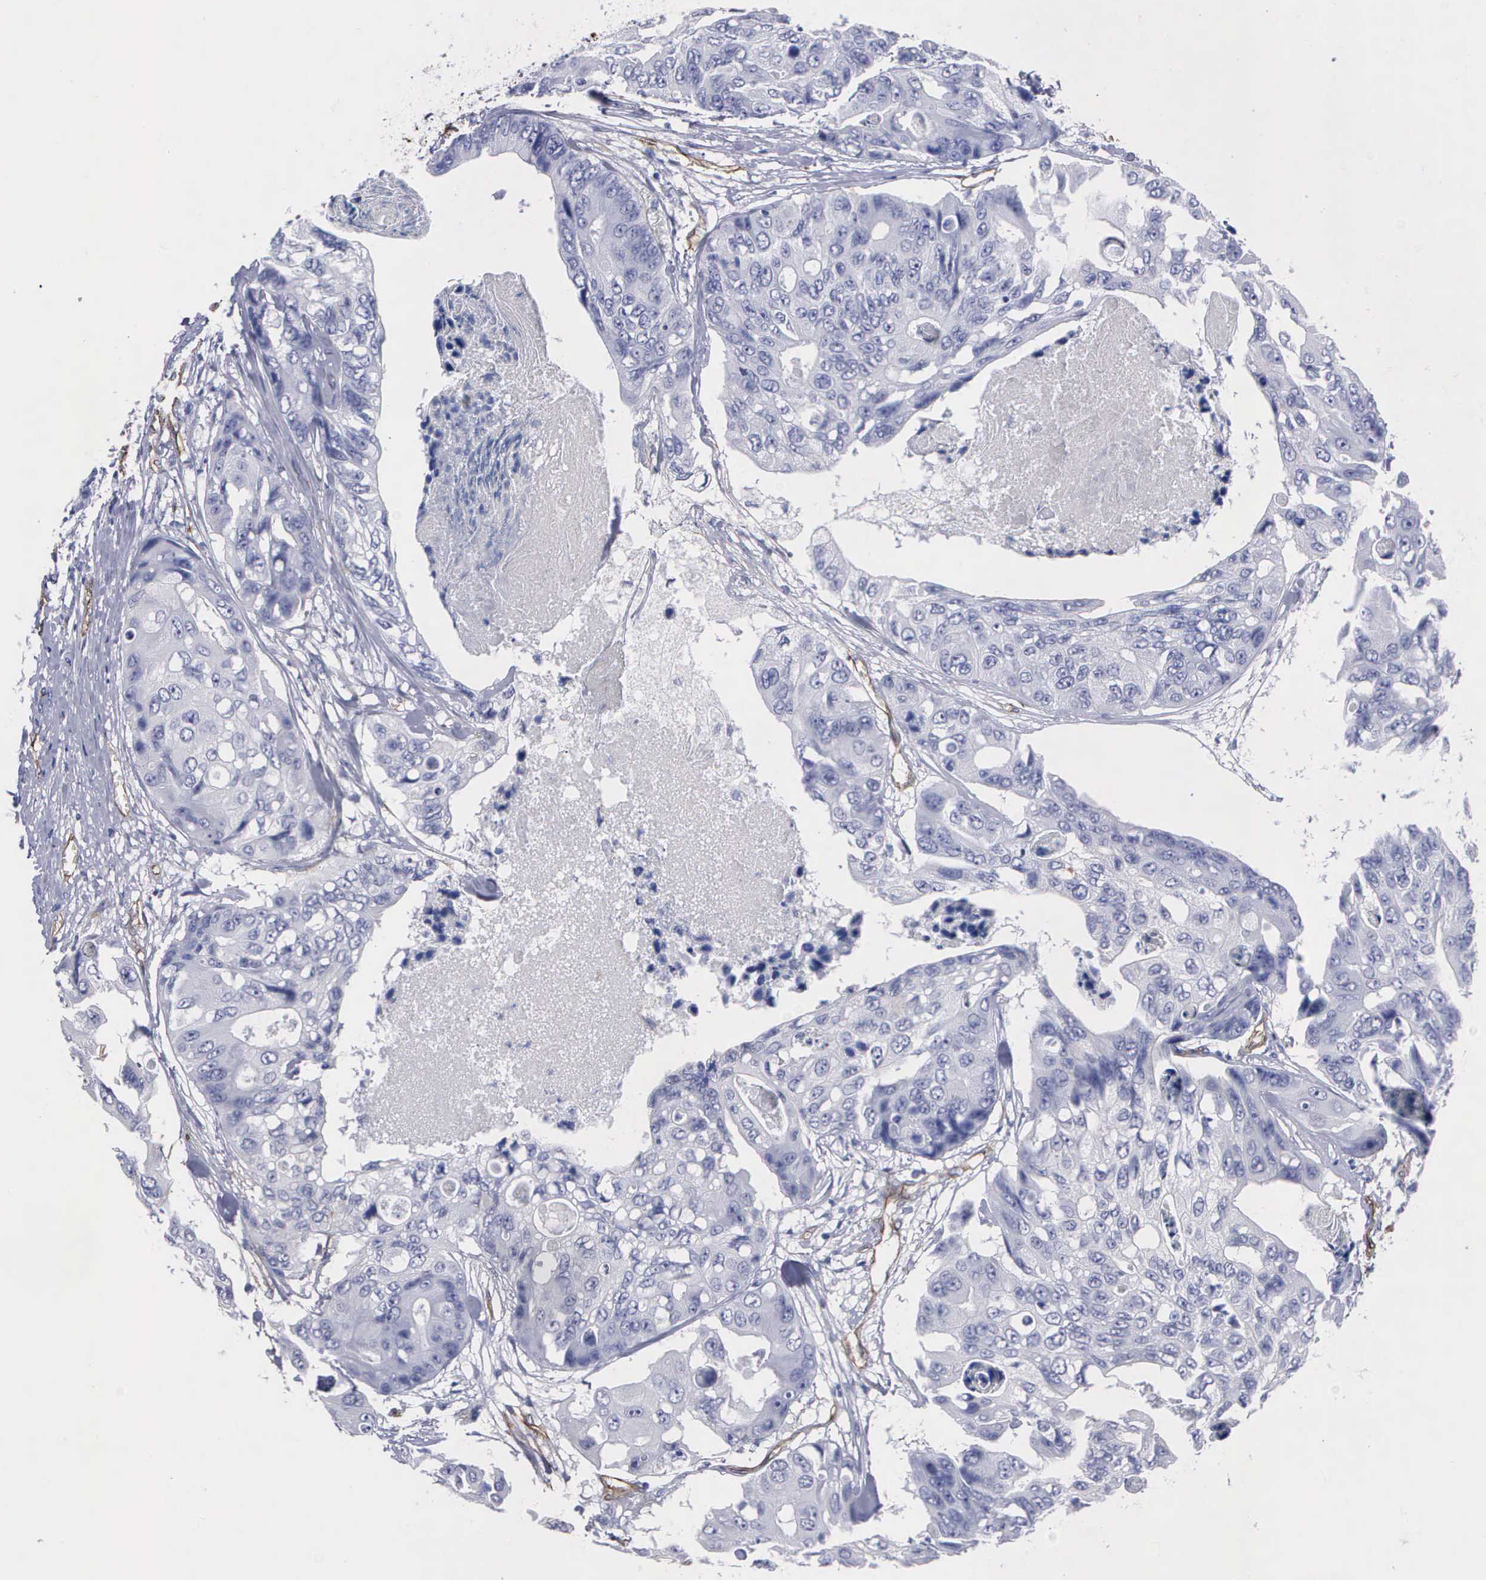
{"staining": {"intensity": "negative", "quantity": "none", "location": "none"}, "tissue": "colorectal cancer", "cell_type": "Tumor cells", "image_type": "cancer", "snomed": [{"axis": "morphology", "description": "Adenocarcinoma, NOS"}, {"axis": "topography", "description": "Colon"}], "caption": "The micrograph reveals no staining of tumor cells in colorectal adenocarcinoma.", "gene": "MAGEB10", "patient": {"sex": "female", "age": 86}}